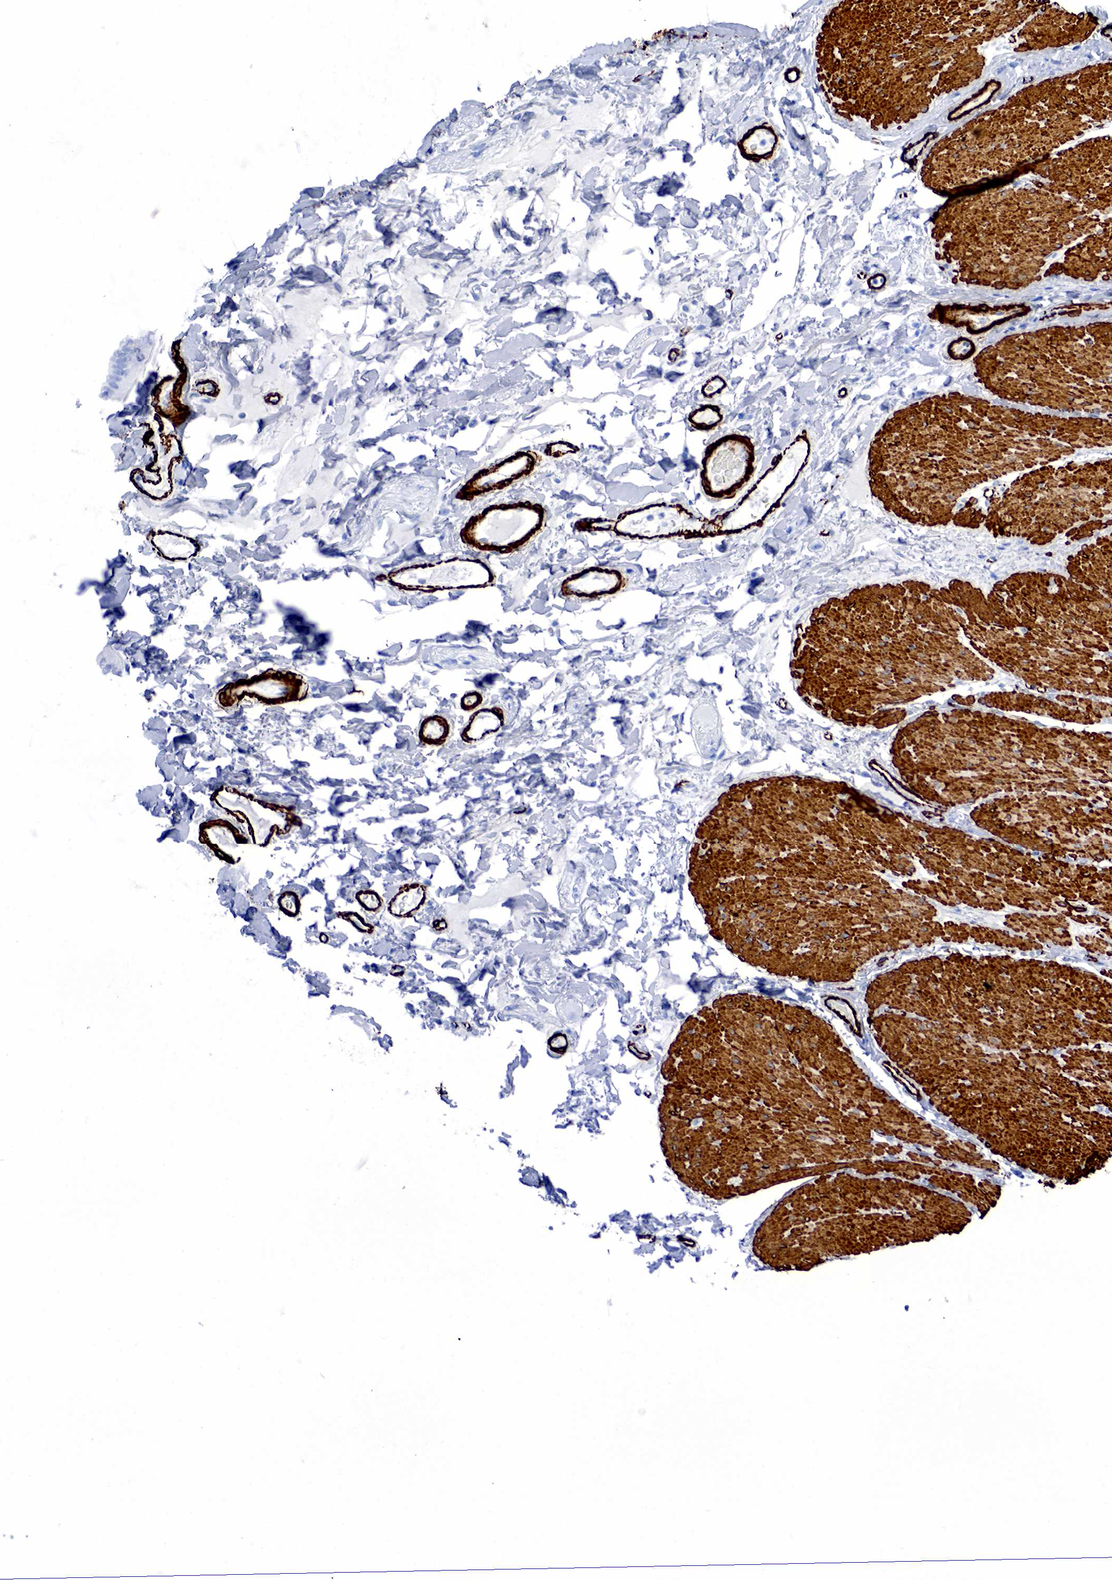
{"staining": {"intensity": "negative", "quantity": "none", "location": "none"}, "tissue": "adipose tissue", "cell_type": "Adipocytes", "image_type": "normal", "snomed": [{"axis": "morphology", "description": "Normal tissue, NOS"}, {"axis": "topography", "description": "Duodenum"}], "caption": "Adipocytes show no significant positivity in benign adipose tissue. (Immunohistochemistry, brightfield microscopy, high magnification).", "gene": "ACTA2", "patient": {"sex": "male", "age": 63}}